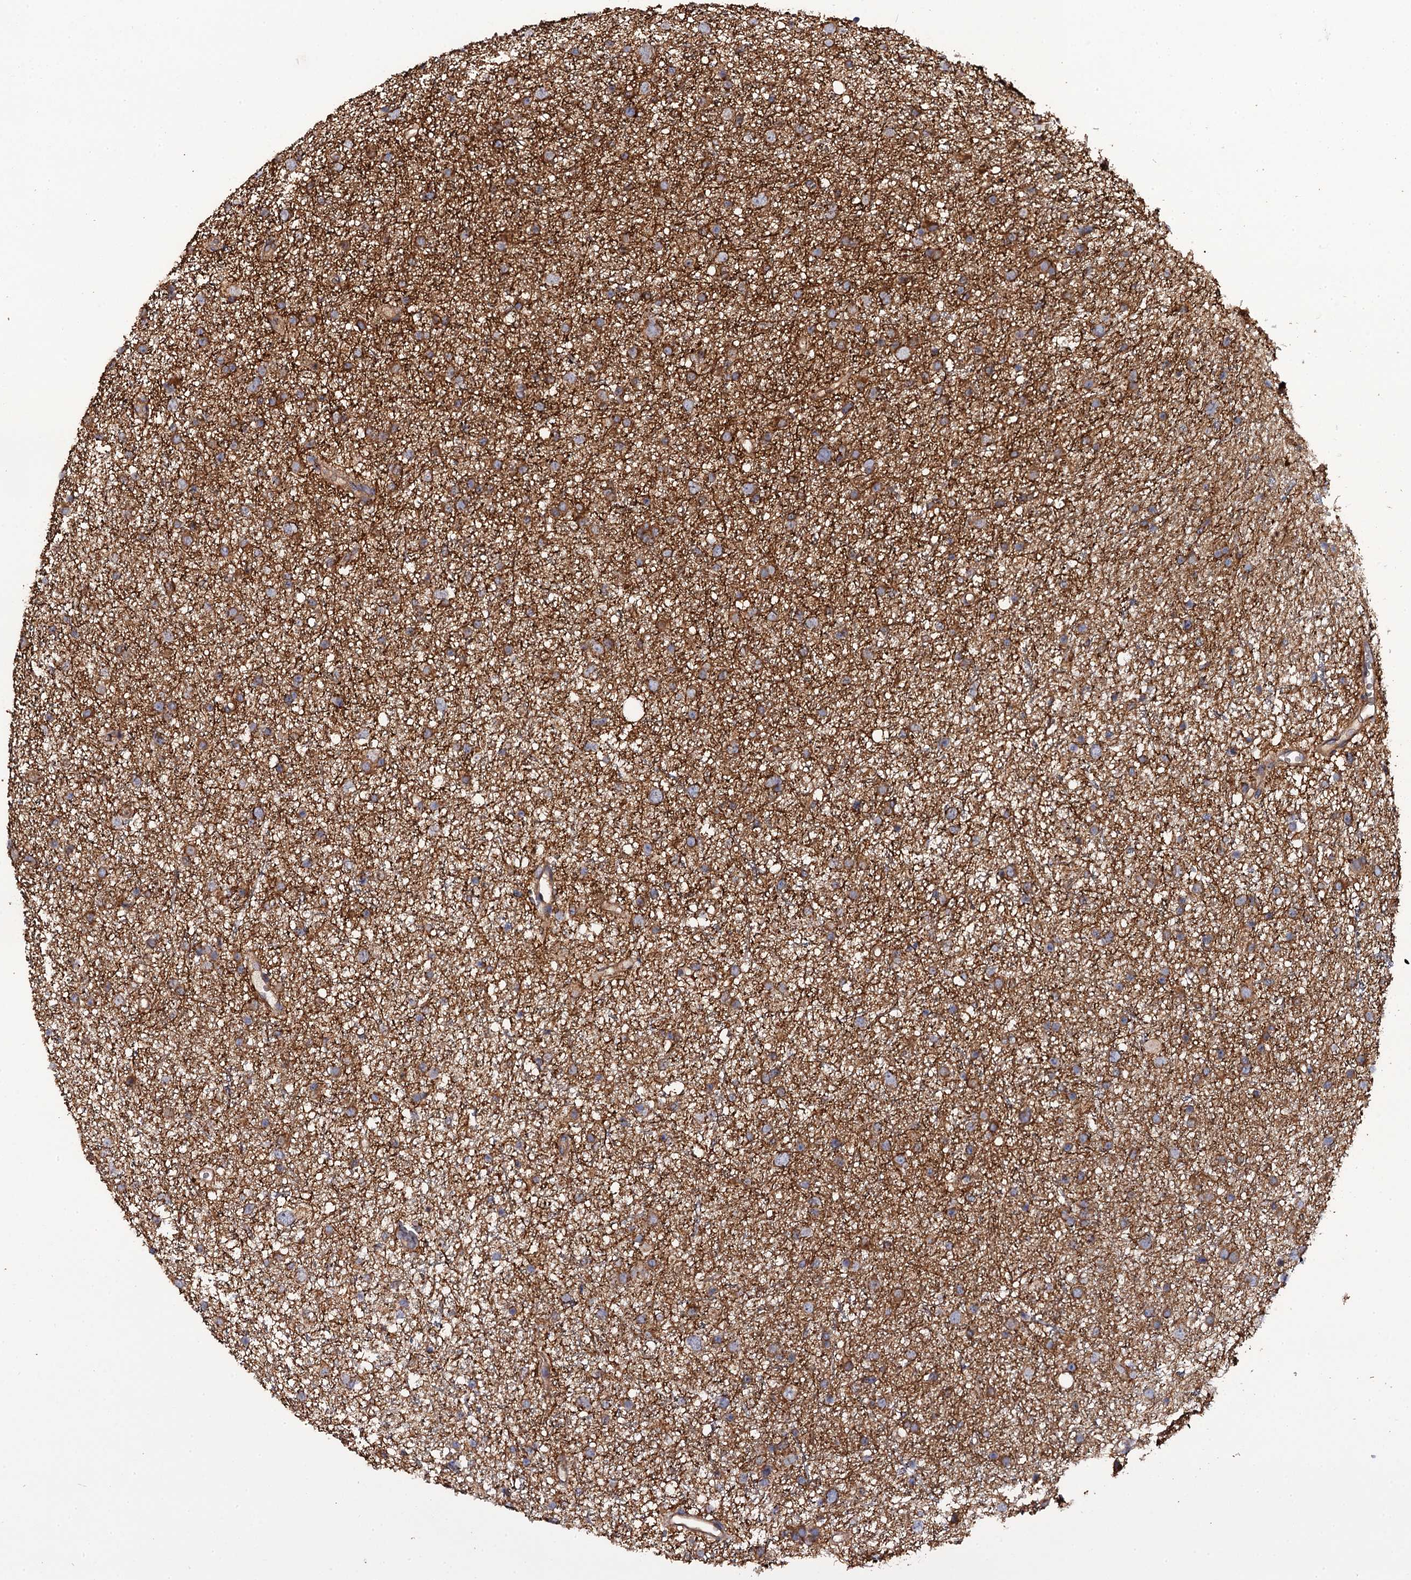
{"staining": {"intensity": "moderate", "quantity": ">75%", "location": "cytoplasmic/membranous"}, "tissue": "glioma", "cell_type": "Tumor cells", "image_type": "cancer", "snomed": [{"axis": "morphology", "description": "Glioma, malignant, Low grade"}, {"axis": "topography", "description": "Cerebral cortex"}], "caption": "Protein analysis of glioma tissue exhibits moderate cytoplasmic/membranous expression in about >75% of tumor cells.", "gene": "TTC23", "patient": {"sex": "female", "age": 39}}